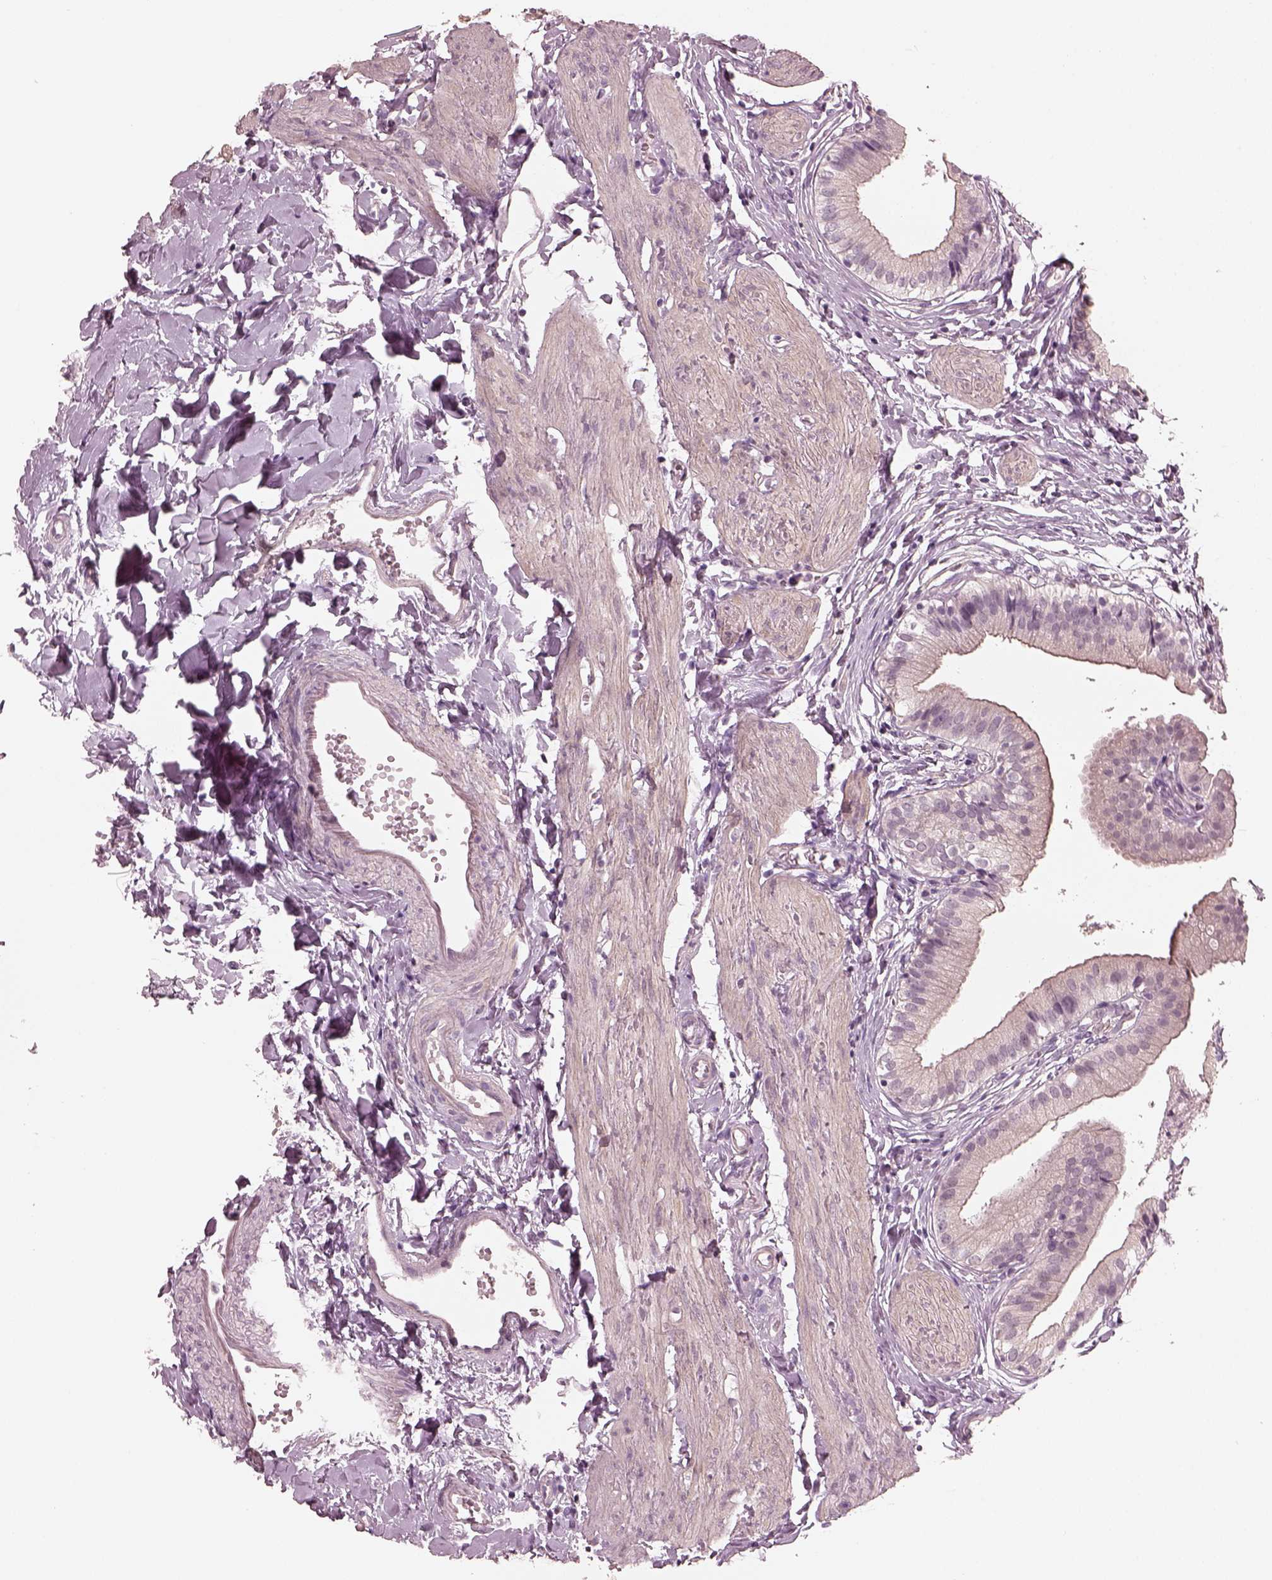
{"staining": {"intensity": "negative", "quantity": "none", "location": "none"}, "tissue": "gallbladder", "cell_type": "Glandular cells", "image_type": "normal", "snomed": [{"axis": "morphology", "description": "Normal tissue, NOS"}, {"axis": "topography", "description": "Gallbladder"}], "caption": "The micrograph reveals no staining of glandular cells in benign gallbladder.", "gene": "OPTC", "patient": {"sex": "female", "age": 47}}